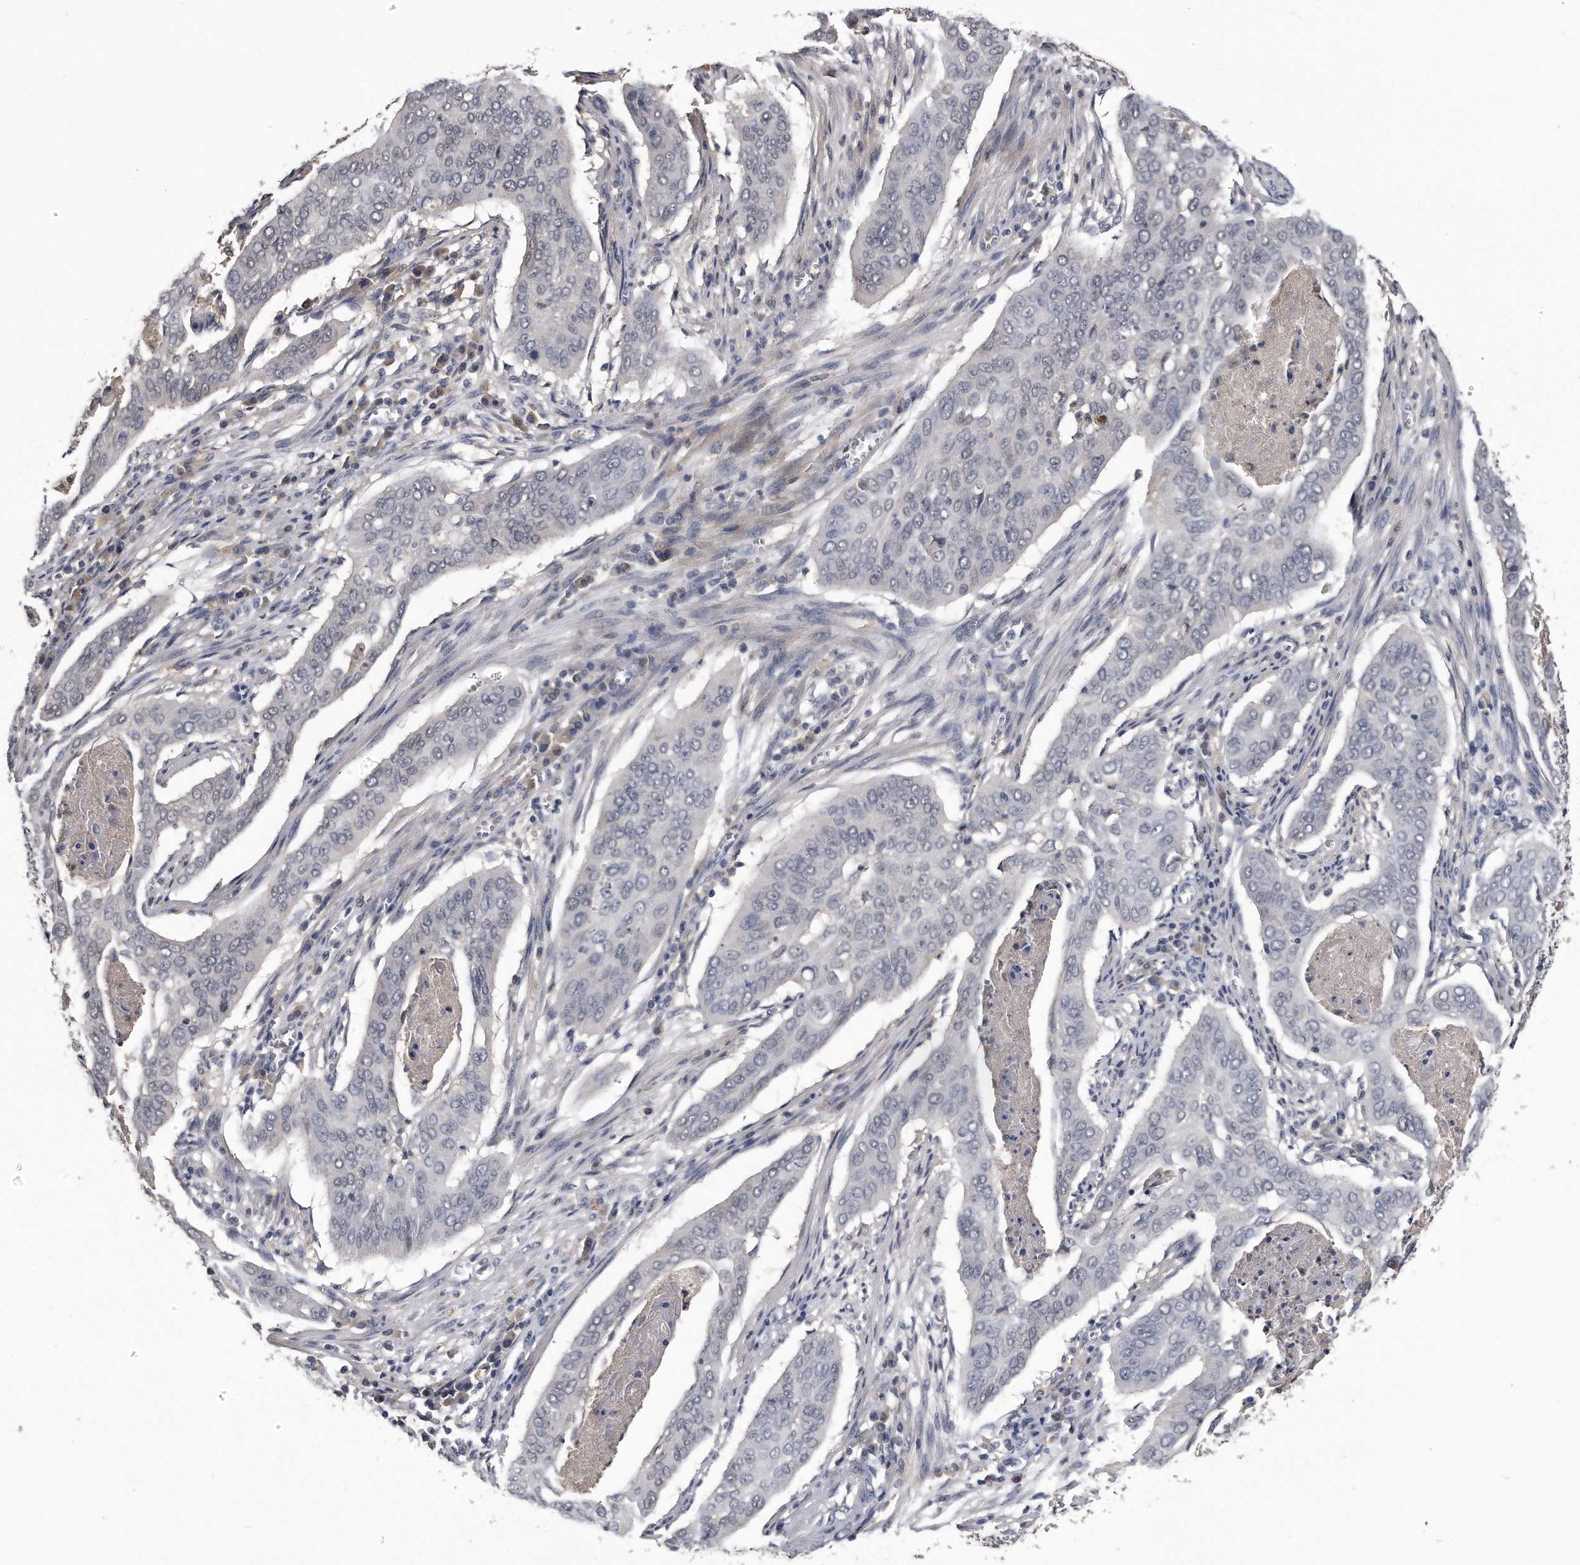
{"staining": {"intensity": "negative", "quantity": "none", "location": "none"}, "tissue": "cervical cancer", "cell_type": "Tumor cells", "image_type": "cancer", "snomed": [{"axis": "morphology", "description": "Squamous cell carcinoma, NOS"}, {"axis": "topography", "description": "Cervix"}], "caption": "Immunohistochemistry (IHC) histopathology image of neoplastic tissue: cervical squamous cell carcinoma stained with DAB (3,3'-diaminobenzidine) shows no significant protein positivity in tumor cells.", "gene": "PDXK", "patient": {"sex": "female", "age": 39}}